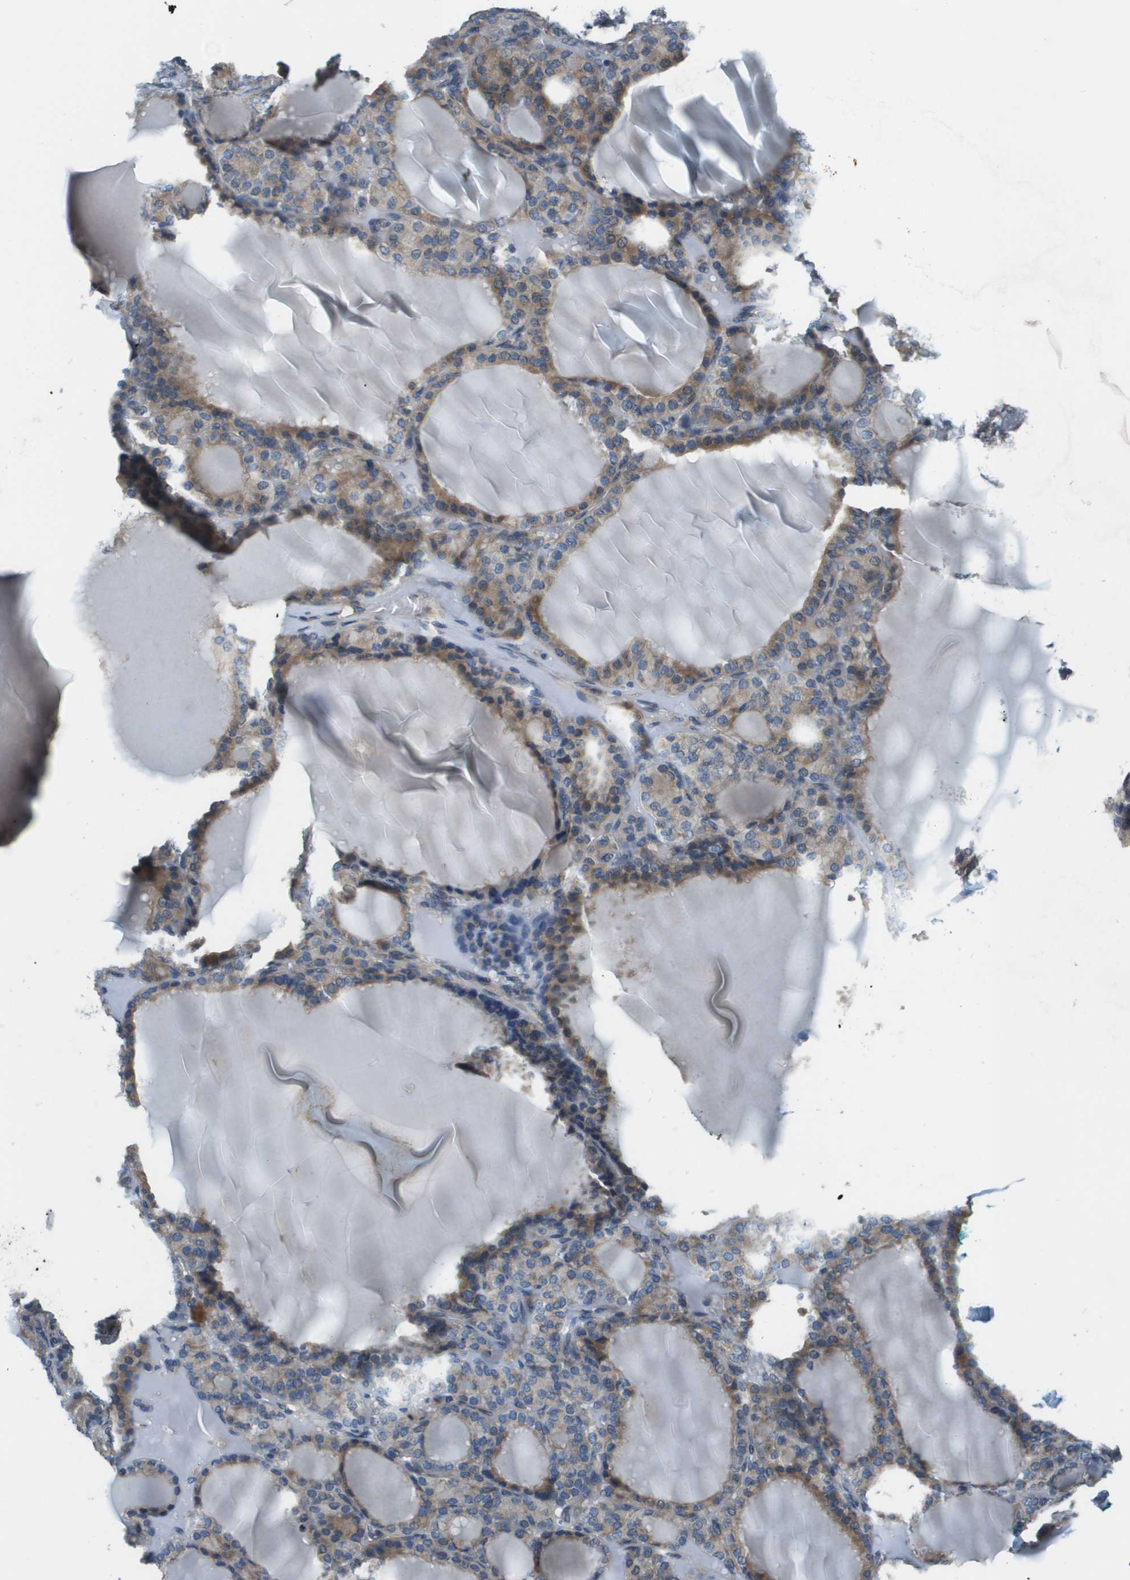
{"staining": {"intensity": "weak", "quantity": ">75%", "location": "cytoplasmic/membranous"}, "tissue": "thyroid gland", "cell_type": "Glandular cells", "image_type": "normal", "snomed": [{"axis": "morphology", "description": "Normal tissue, NOS"}, {"axis": "topography", "description": "Thyroid gland"}], "caption": "Glandular cells exhibit low levels of weak cytoplasmic/membranous staining in approximately >75% of cells in normal human thyroid gland.", "gene": "SAMSN1", "patient": {"sex": "female", "age": 28}}